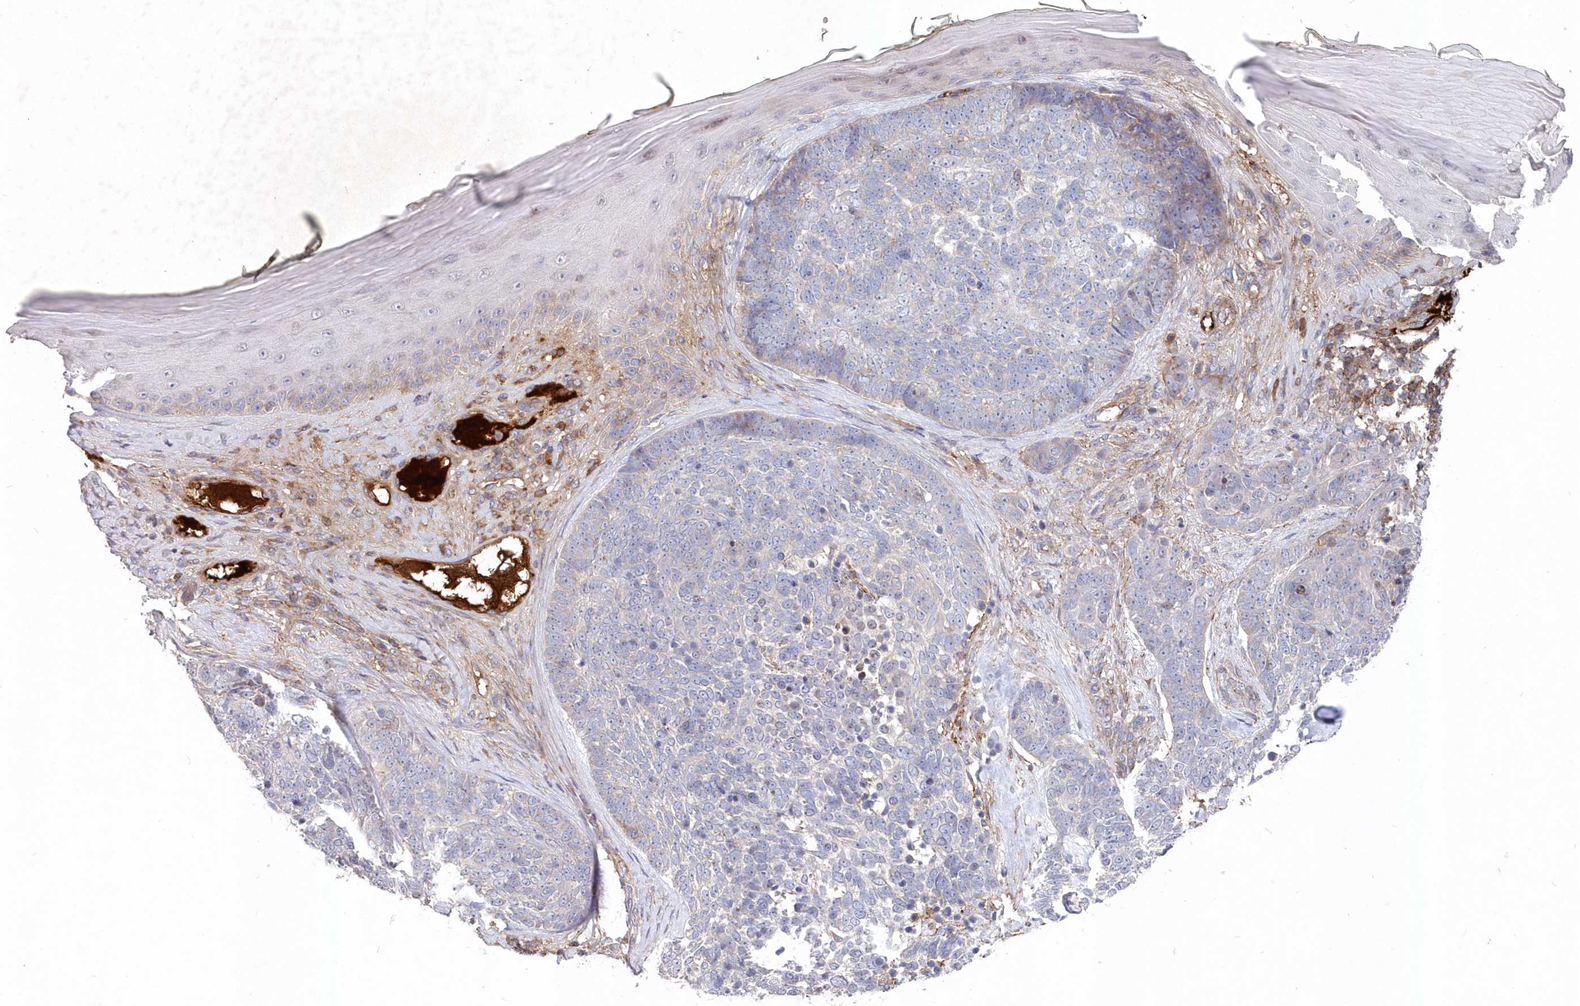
{"staining": {"intensity": "negative", "quantity": "none", "location": "none"}, "tissue": "skin cancer", "cell_type": "Tumor cells", "image_type": "cancer", "snomed": [{"axis": "morphology", "description": "Basal cell carcinoma"}, {"axis": "topography", "description": "Skin"}], "caption": "IHC of basal cell carcinoma (skin) displays no staining in tumor cells.", "gene": "ABHD14B", "patient": {"sex": "female", "age": 81}}